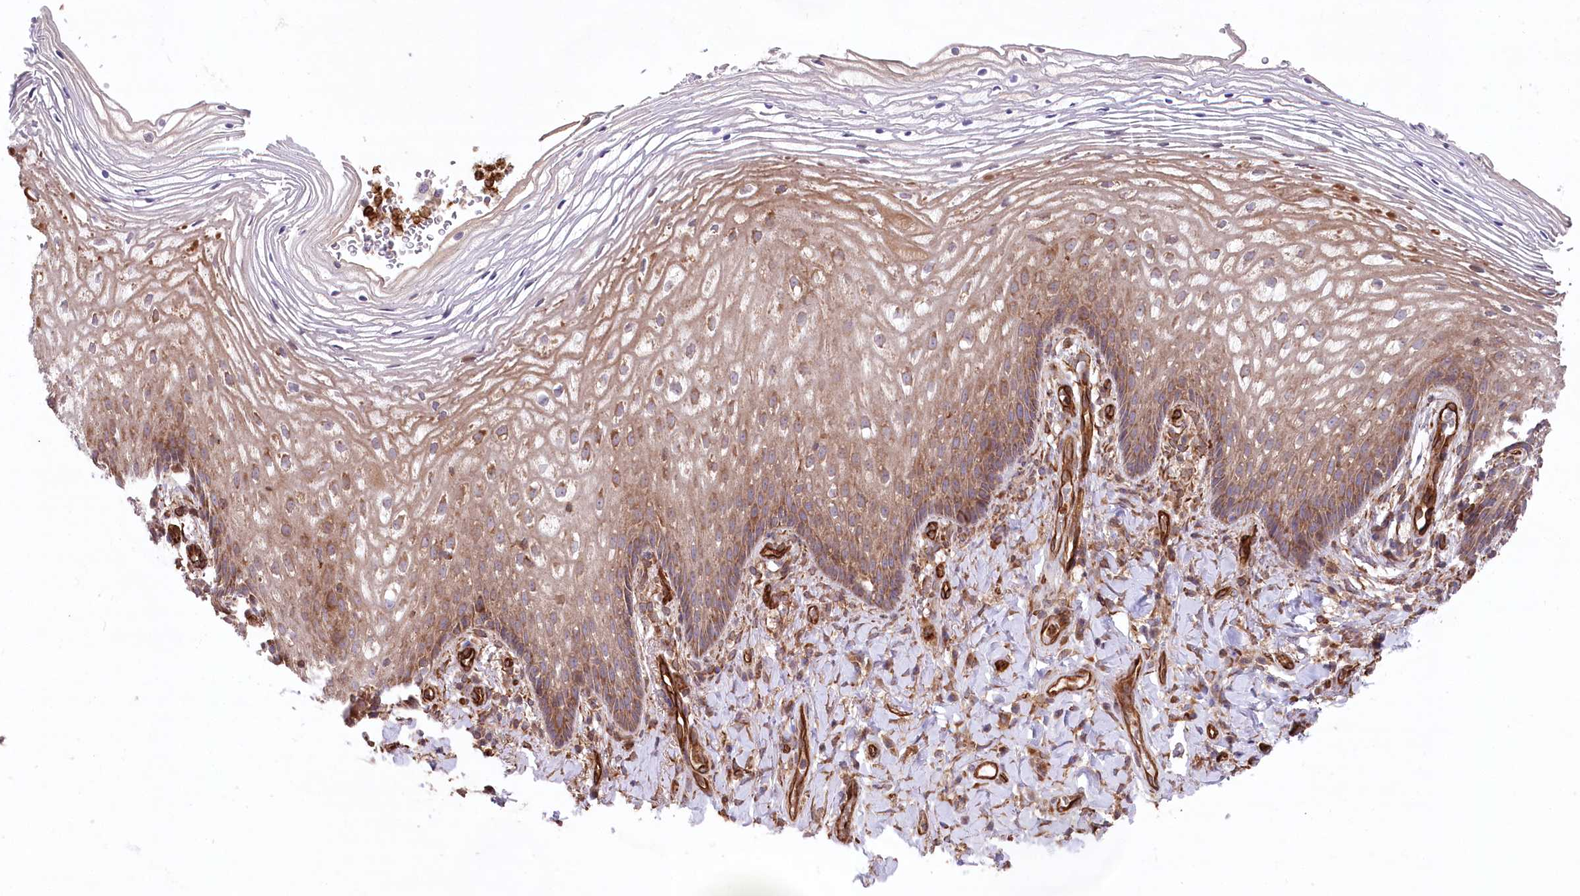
{"staining": {"intensity": "moderate", "quantity": "25%-75%", "location": "cytoplasmic/membranous"}, "tissue": "vagina", "cell_type": "Squamous epithelial cells", "image_type": "normal", "snomed": [{"axis": "morphology", "description": "Normal tissue, NOS"}, {"axis": "topography", "description": "Vagina"}], "caption": "About 25%-75% of squamous epithelial cells in normal vagina show moderate cytoplasmic/membranous protein staining as visualized by brown immunohistochemical staining.", "gene": "MTPAP", "patient": {"sex": "female", "age": 60}}